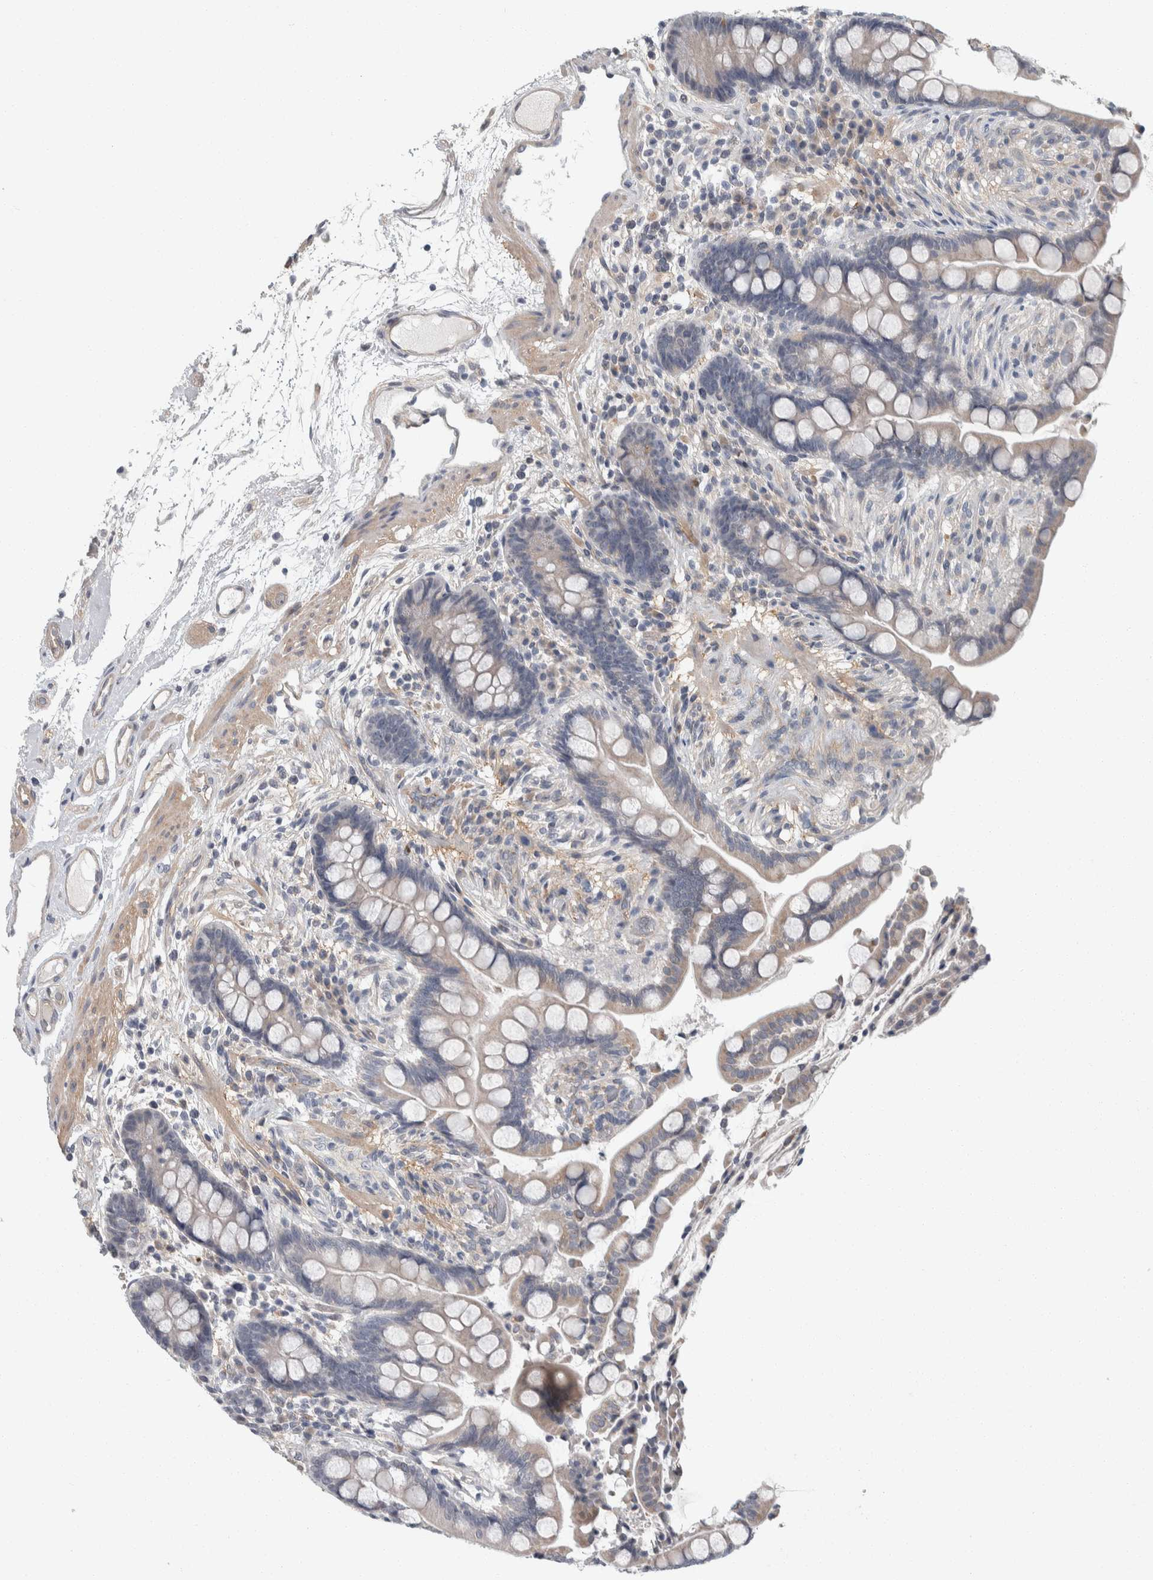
{"staining": {"intensity": "weak", "quantity": ">75%", "location": "cytoplasmic/membranous"}, "tissue": "colon", "cell_type": "Endothelial cells", "image_type": "normal", "snomed": [{"axis": "morphology", "description": "Normal tissue, NOS"}, {"axis": "topography", "description": "Colon"}], "caption": "Protein expression analysis of benign human colon reveals weak cytoplasmic/membranous positivity in approximately >75% of endothelial cells. (DAB (3,3'-diaminobenzidine) IHC with brightfield microscopy, high magnification).", "gene": "KCNJ3", "patient": {"sex": "male", "age": 73}}